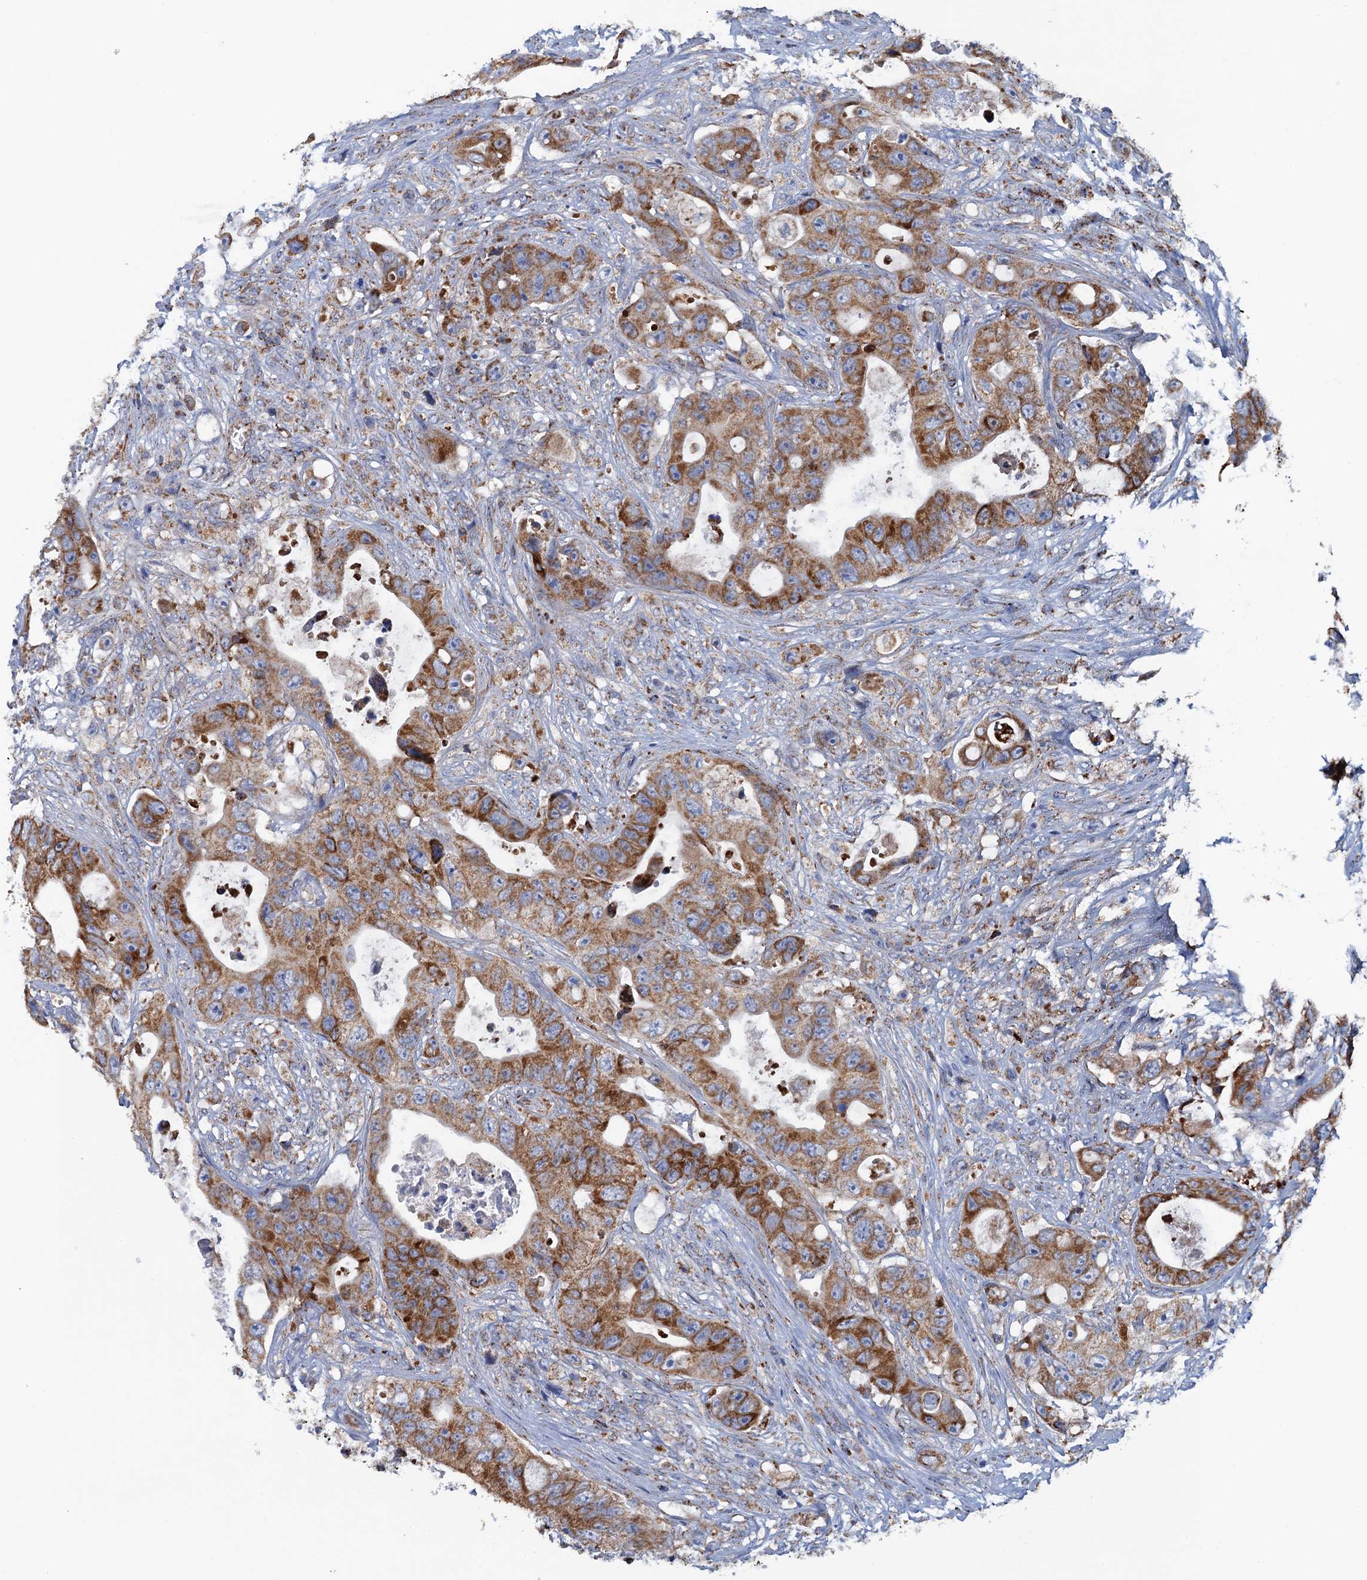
{"staining": {"intensity": "moderate", "quantity": ">75%", "location": "cytoplasmic/membranous"}, "tissue": "colorectal cancer", "cell_type": "Tumor cells", "image_type": "cancer", "snomed": [{"axis": "morphology", "description": "Adenocarcinoma, NOS"}, {"axis": "topography", "description": "Colon"}], "caption": "Tumor cells show moderate cytoplasmic/membranous staining in approximately >75% of cells in colorectal cancer (adenocarcinoma). The staining was performed using DAB, with brown indicating positive protein expression. Nuclei are stained blue with hematoxylin.", "gene": "GTPBP3", "patient": {"sex": "female", "age": 46}}